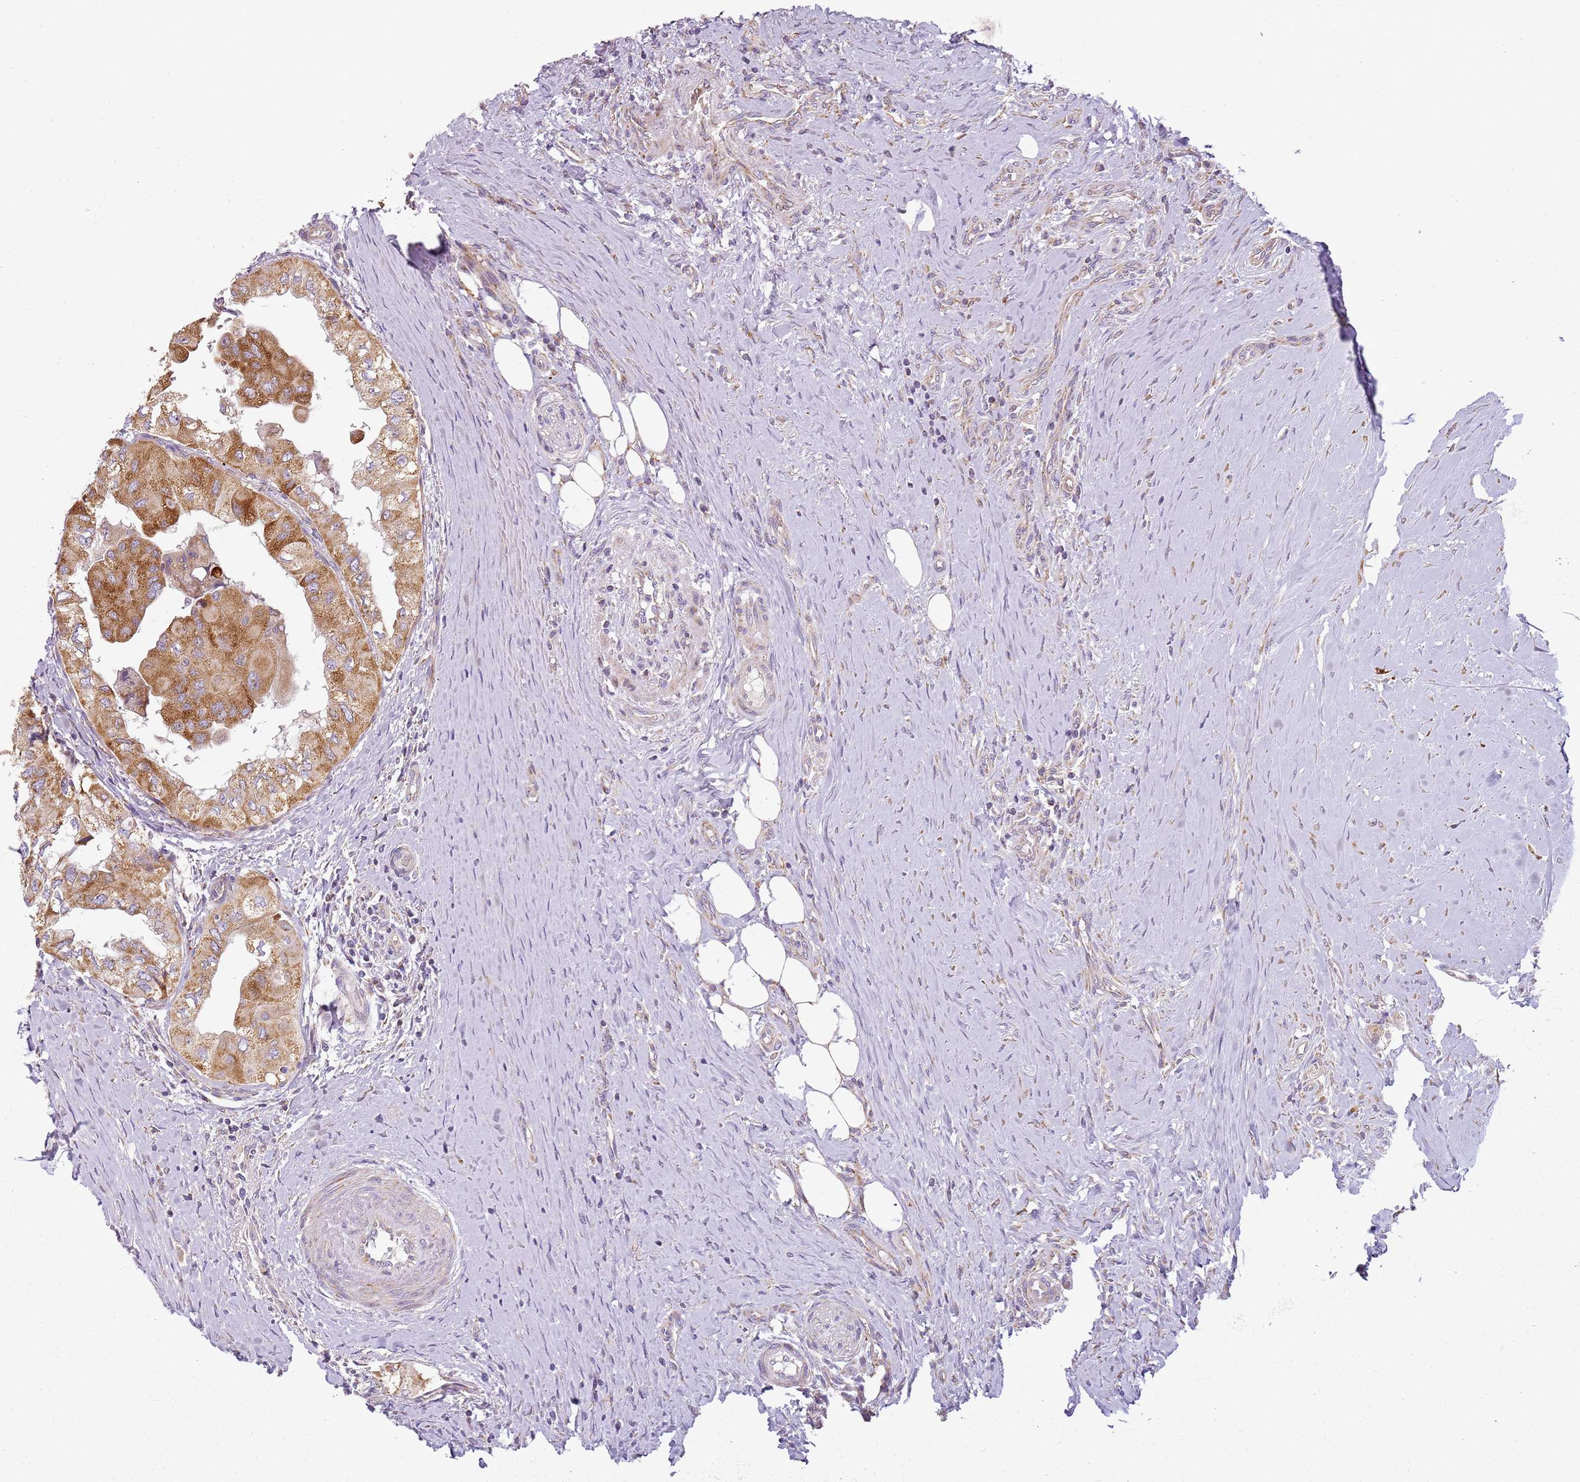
{"staining": {"intensity": "strong", "quantity": ">75%", "location": "cytoplasmic/membranous"}, "tissue": "thyroid cancer", "cell_type": "Tumor cells", "image_type": "cancer", "snomed": [{"axis": "morphology", "description": "Papillary adenocarcinoma, NOS"}, {"axis": "topography", "description": "Thyroid gland"}], "caption": "This histopathology image displays thyroid cancer stained with immunohistochemistry (IHC) to label a protein in brown. The cytoplasmic/membranous of tumor cells show strong positivity for the protein. Nuclei are counter-stained blue.", "gene": "TMEM200C", "patient": {"sex": "female", "age": 59}}